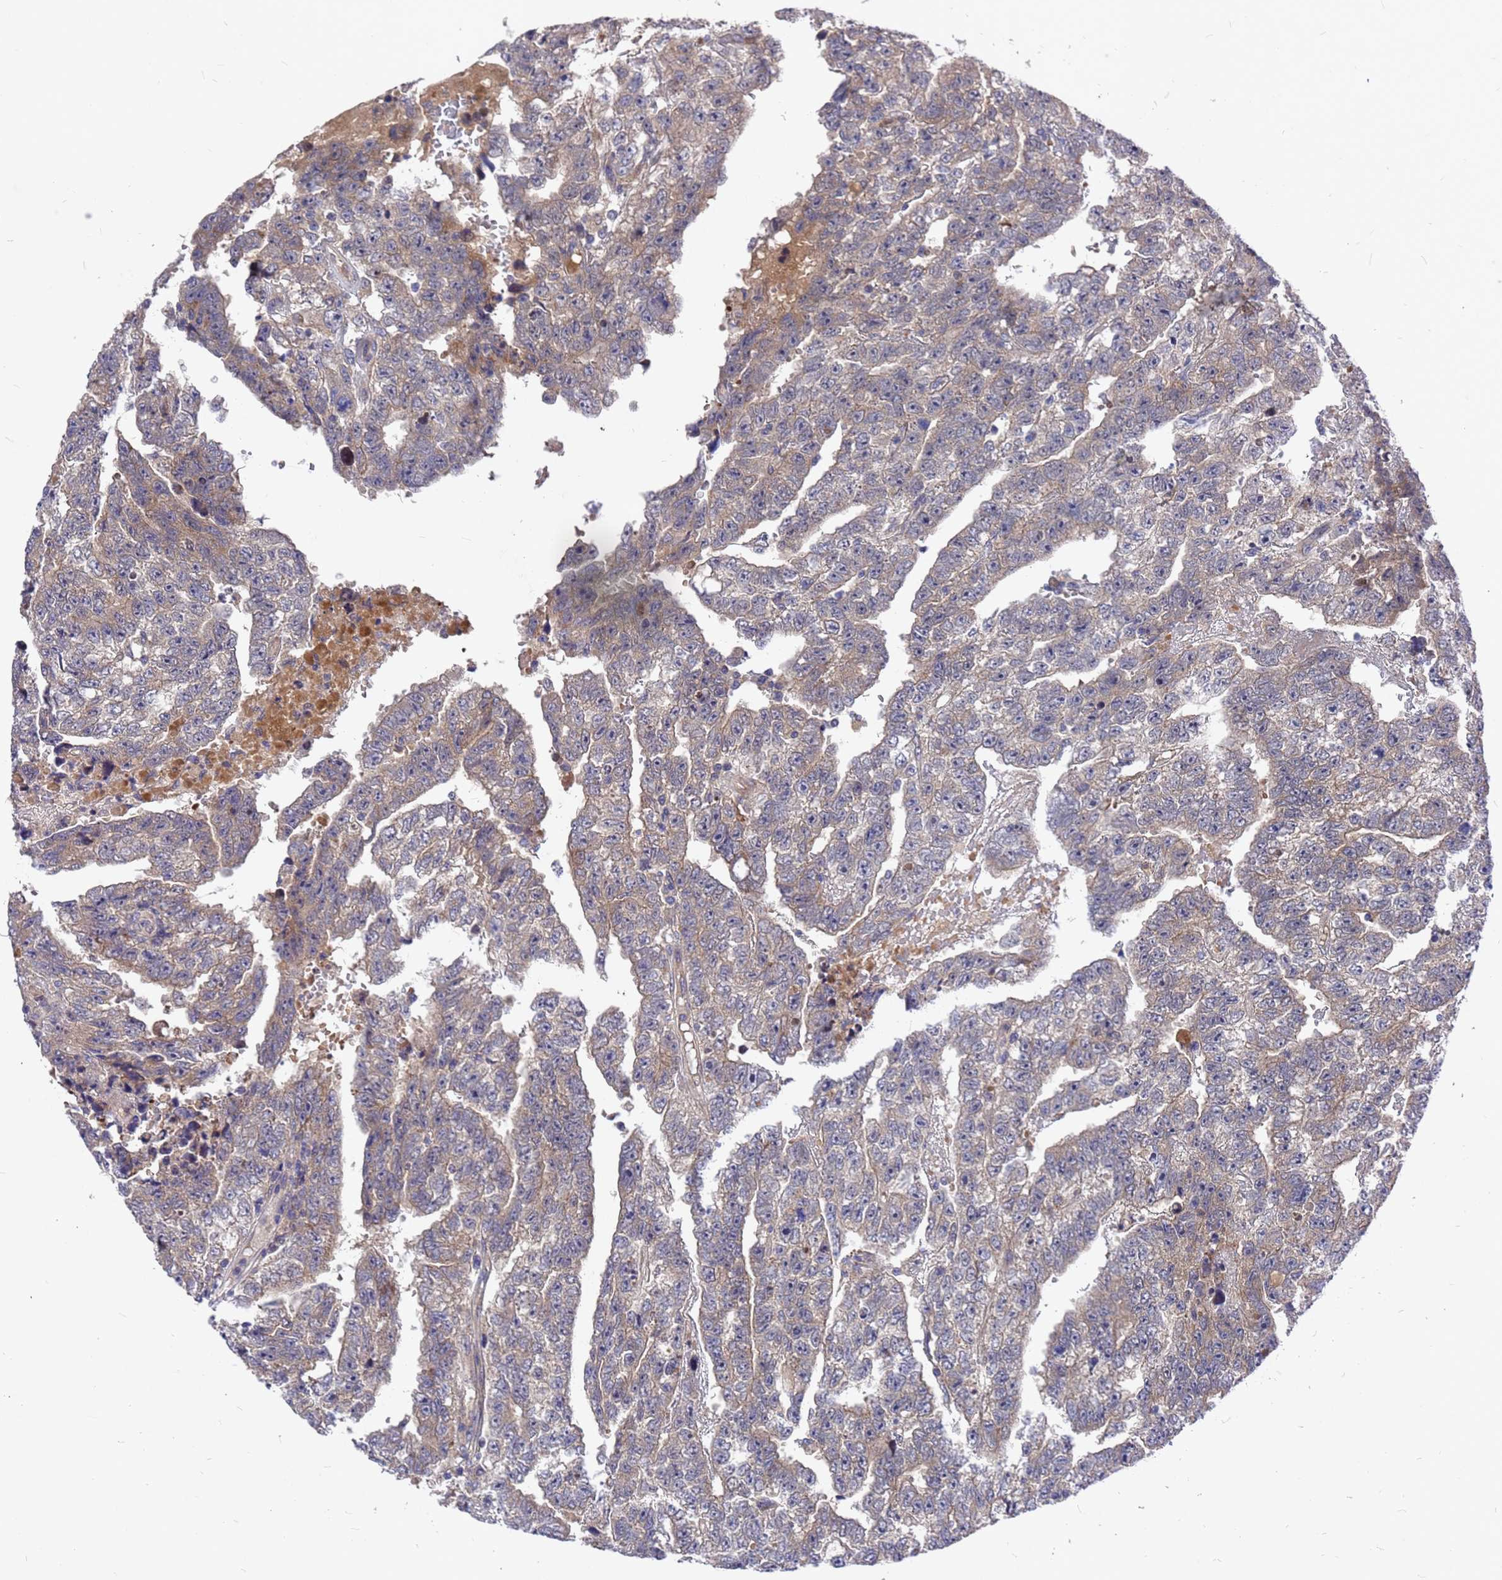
{"staining": {"intensity": "negative", "quantity": "none", "location": "none"}, "tissue": "testis cancer", "cell_type": "Tumor cells", "image_type": "cancer", "snomed": [{"axis": "morphology", "description": "Carcinoma, Embryonal, NOS"}, {"axis": "topography", "description": "Testis"}], "caption": "This is a micrograph of immunohistochemistry staining of testis embryonal carcinoma, which shows no staining in tumor cells.", "gene": "ZNF717", "patient": {"sex": "male", "age": 25}}